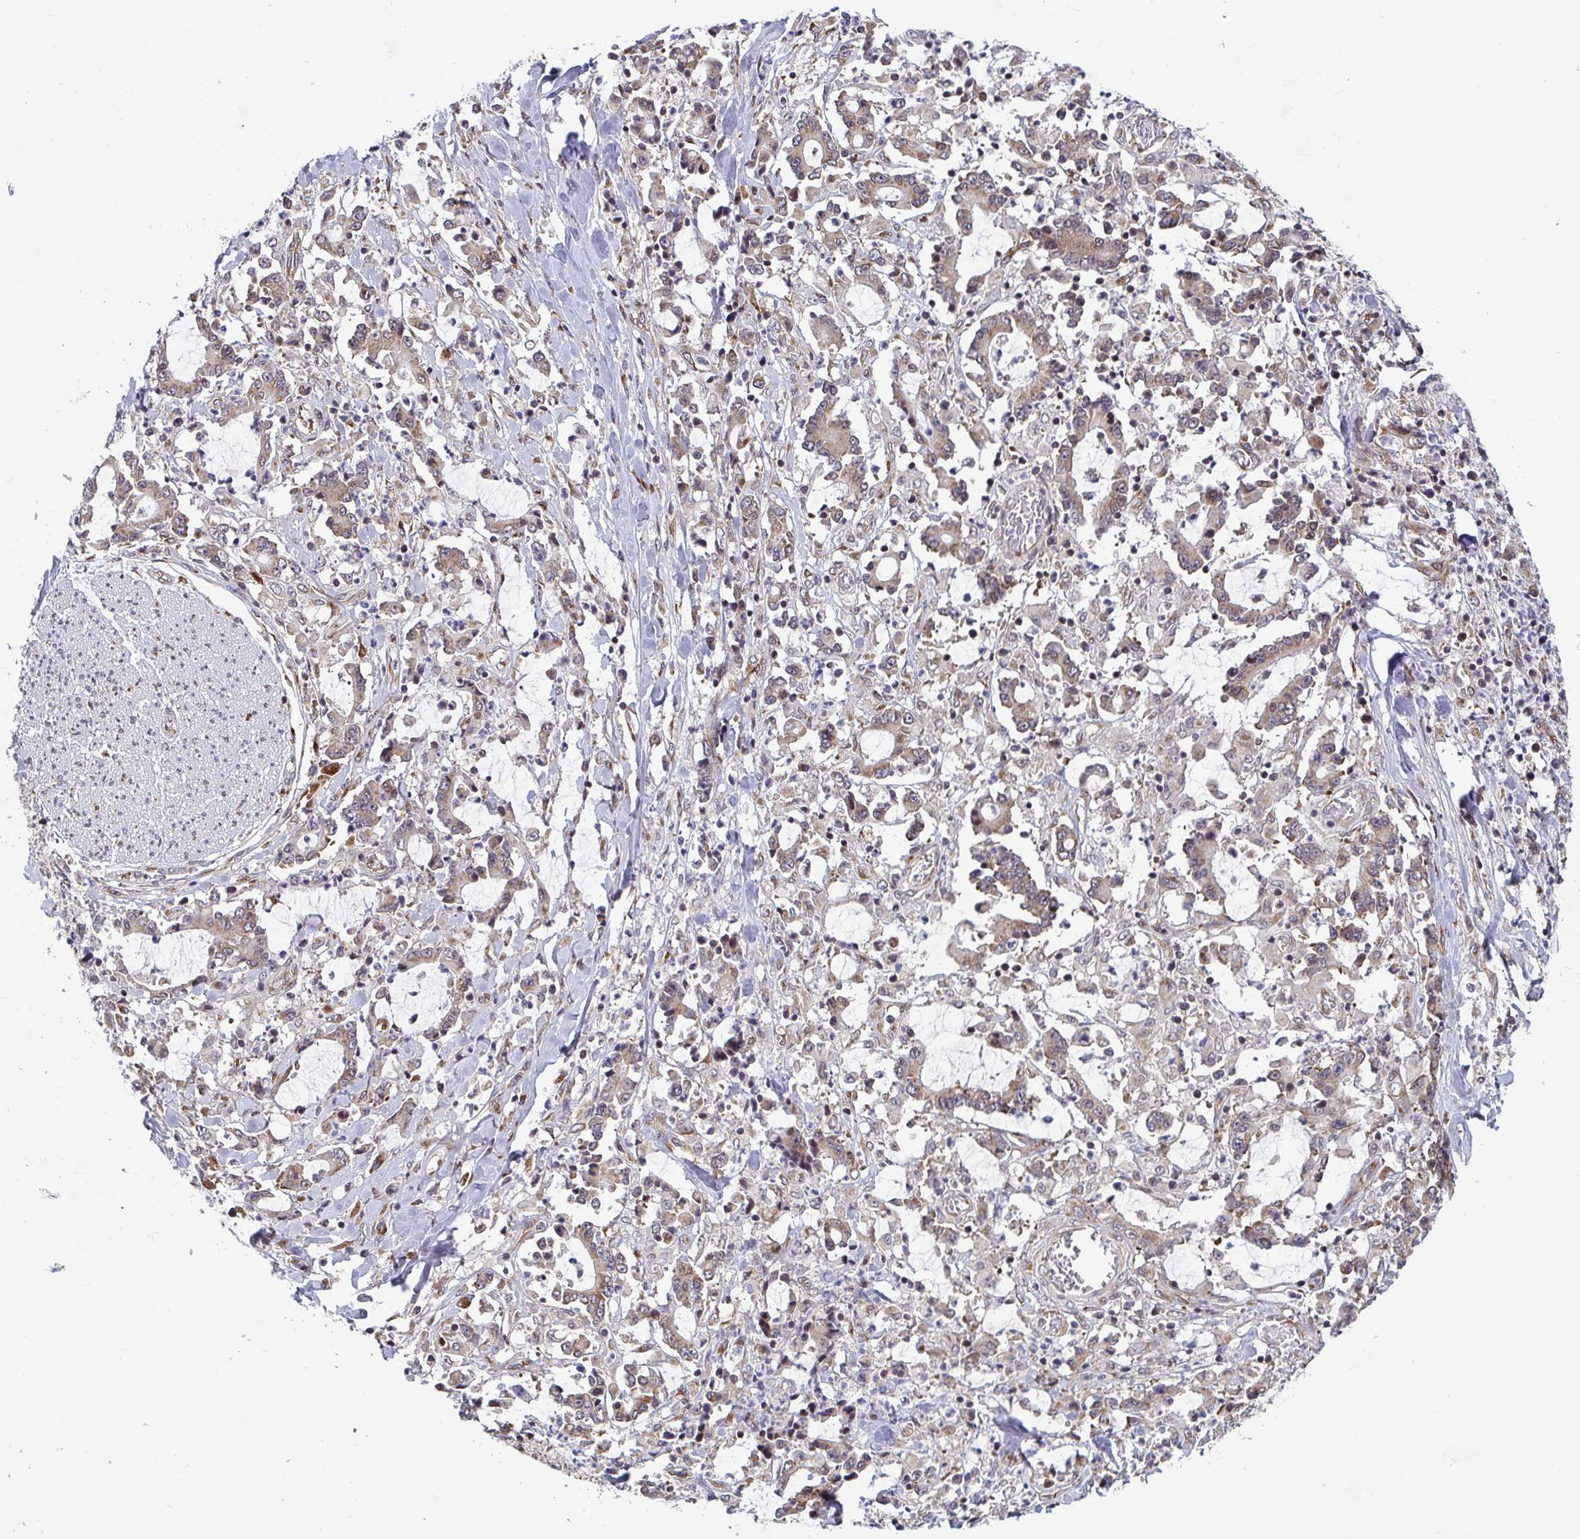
{"staining": {"intensity": "weak", "quantity": ">75%", "location": "cytoplasmic/membranous"}, "tissue": "stomach cancer", "cell_type": "Tumor cells", "image_type": "cancer", "snomed": [{"axis": "morphology", "description": "Adenocarcinoma, NOS"}, {"axis": "topography", "description": "Stomach, upper"}], "caption": "Immunohistochemical staining of stomach cancer (adenocarcinoma) shows low levels of weak cytoplasmic/membranous positivity in approximately >75% of tumor cells.", "gene": "ATP5MJ", "patient": {"sex": "male", "age": 68}}